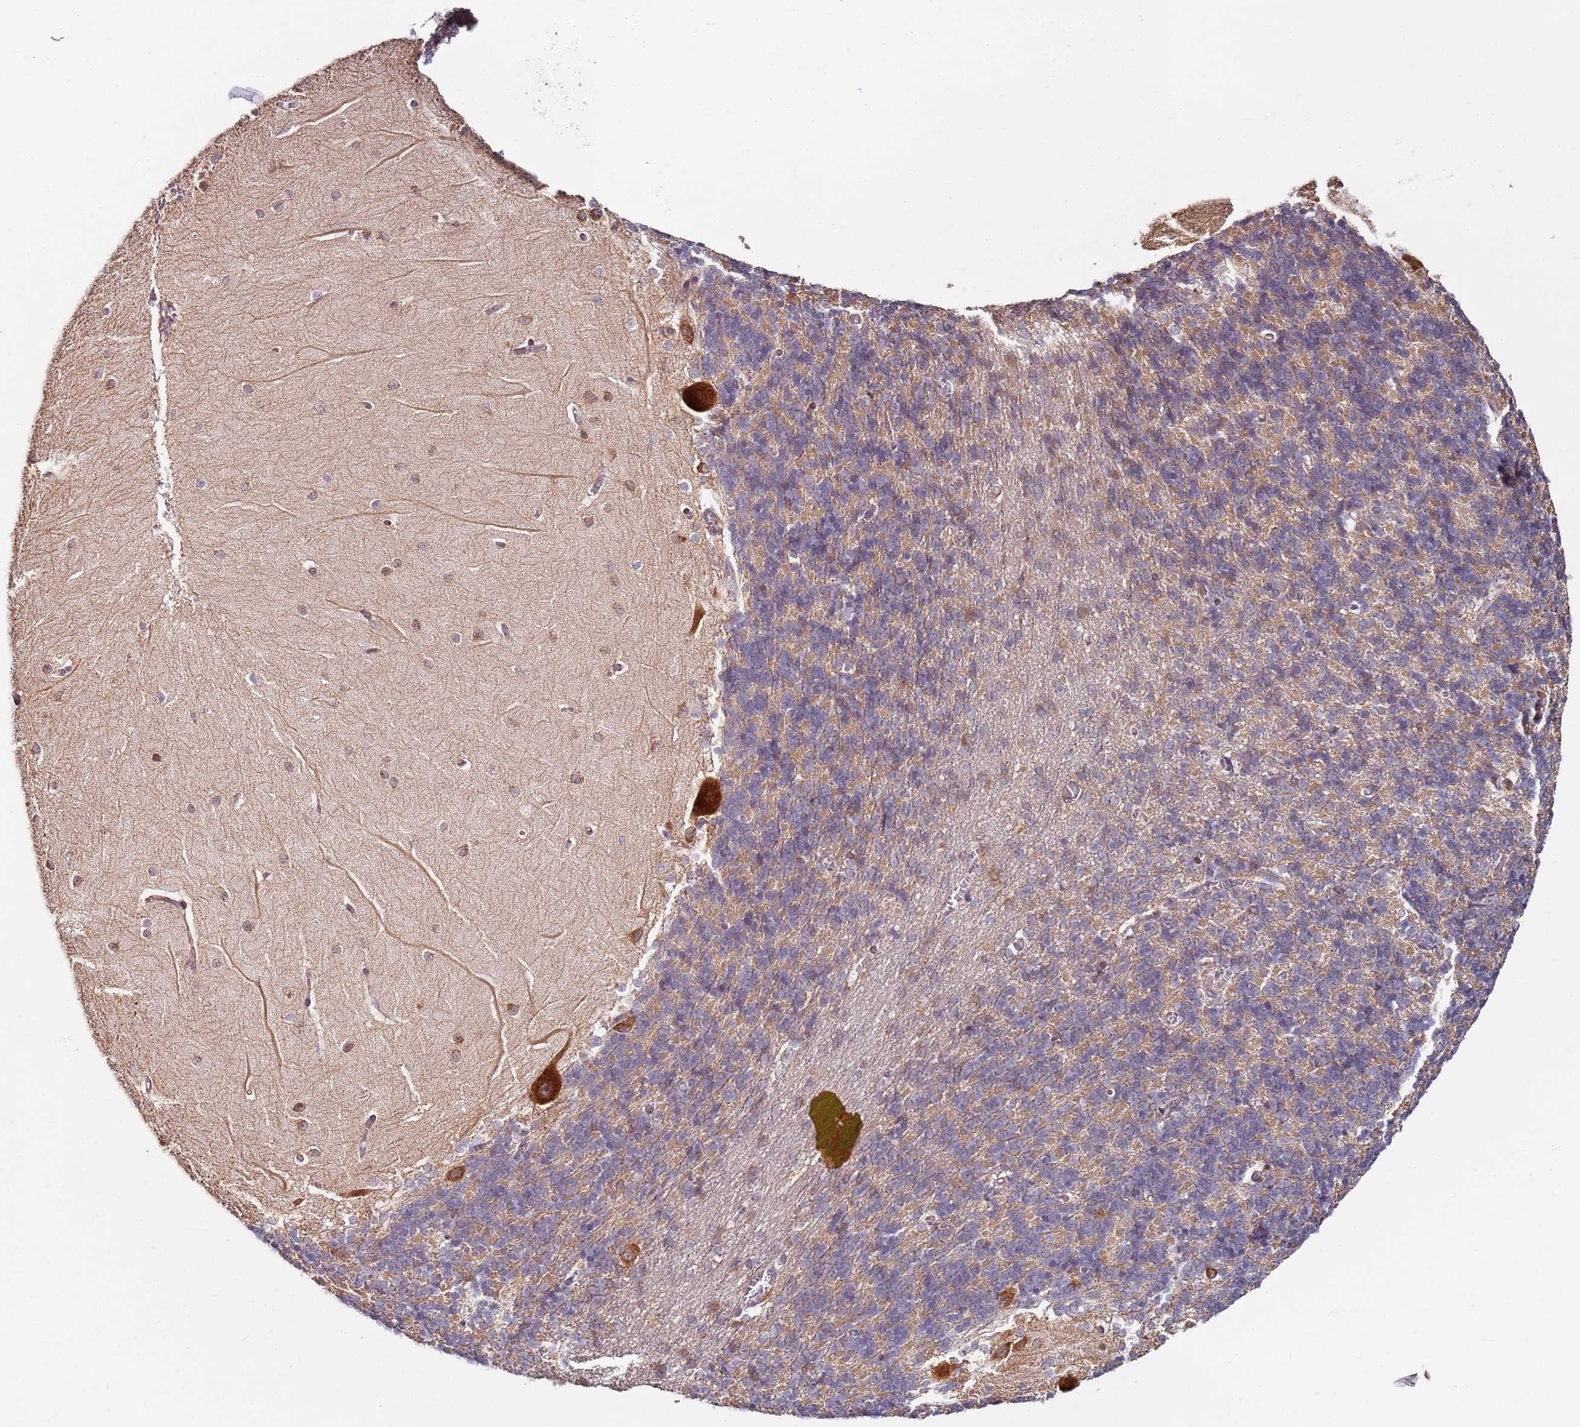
{"staining": {"intensity": "moderate", "quantity": "25%-75%", "location": "cytoplasmic/membranous"}, "tissue": "cerebellum", "cell_type": "Cells in granular layer", "image_type": "normal", "snomed": [{"axis": "morphology", "description": "Normal tissue, NOS"}, {"axis": "topography", "description": "Cerebellum"}], "caption": "Benign cerebellum displays moderate cytoplasmic/membranous positivity in approximately 25%-75% of cells in granular layer, visualized by immunohistochemistry. (brown staining indicates protein expression, while blue staining denotes nuclei).", "gene": "RPS3A", "patient": {"sex": "male", "age": 37}}